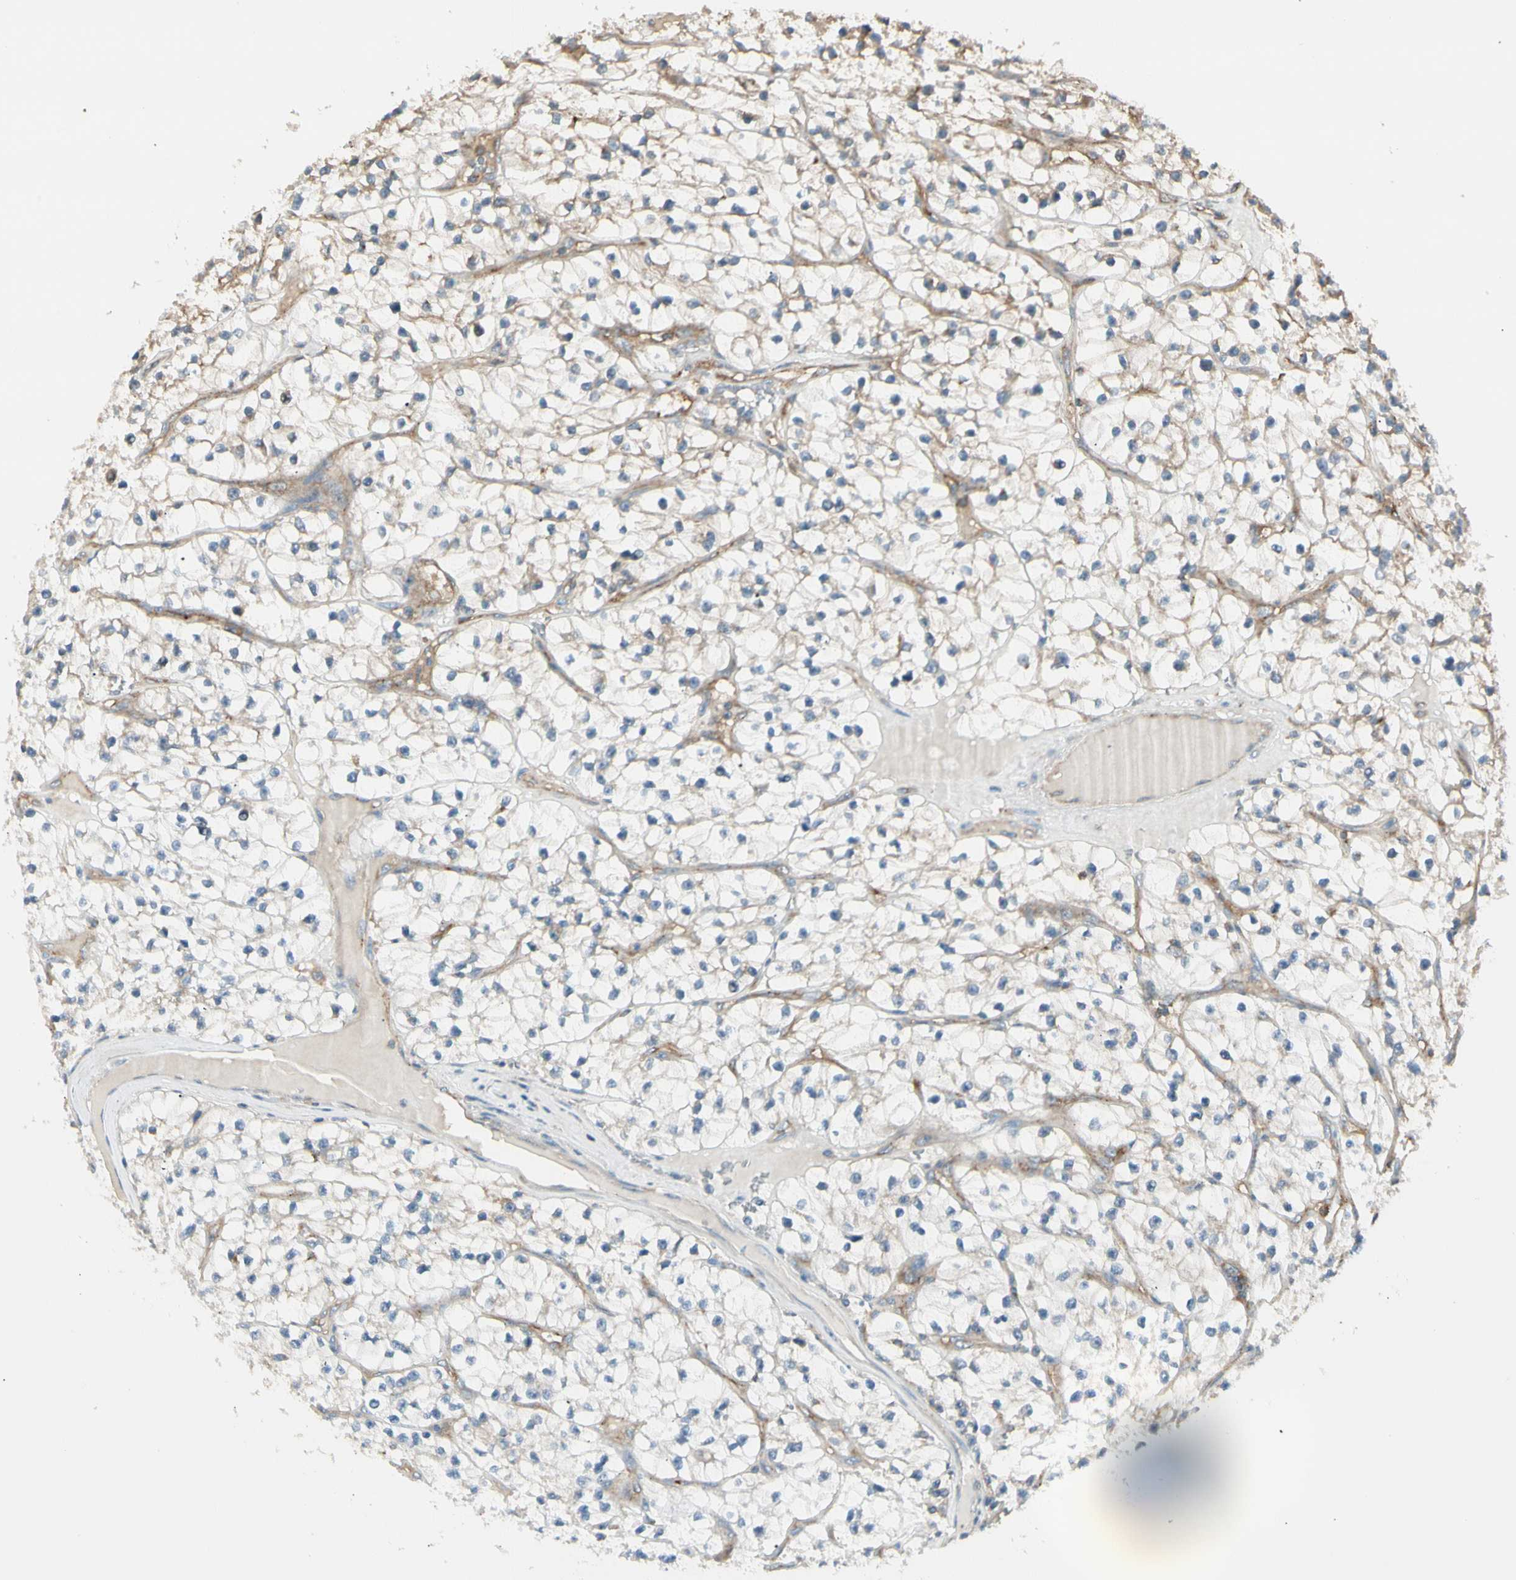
{"staining": {"intensity": "moderate", "quantity": ">75%", "location": "cytoplasmic/membranous"}, "tissue": "renal cancer", "cell_type": "Tumor cells", "image_type": "cancer", "snomed": [{"axis": "morphology", "description": "Adenocarcinoma, NOS"}, {"axis": "topography", "description": "Kidney"}], "caption": "A brown stain highlights moderate cytoplasmic/membranous expression of a protein in renal cancer tumor cells. Using DAB (3,3'-diaminobenzidine) (brown) and hematoxylin (blue) stains, captured at high magnification using brightfield microscopy.", "gene": "AGFG1", "patient": {"sex": "female", "age": 57}}